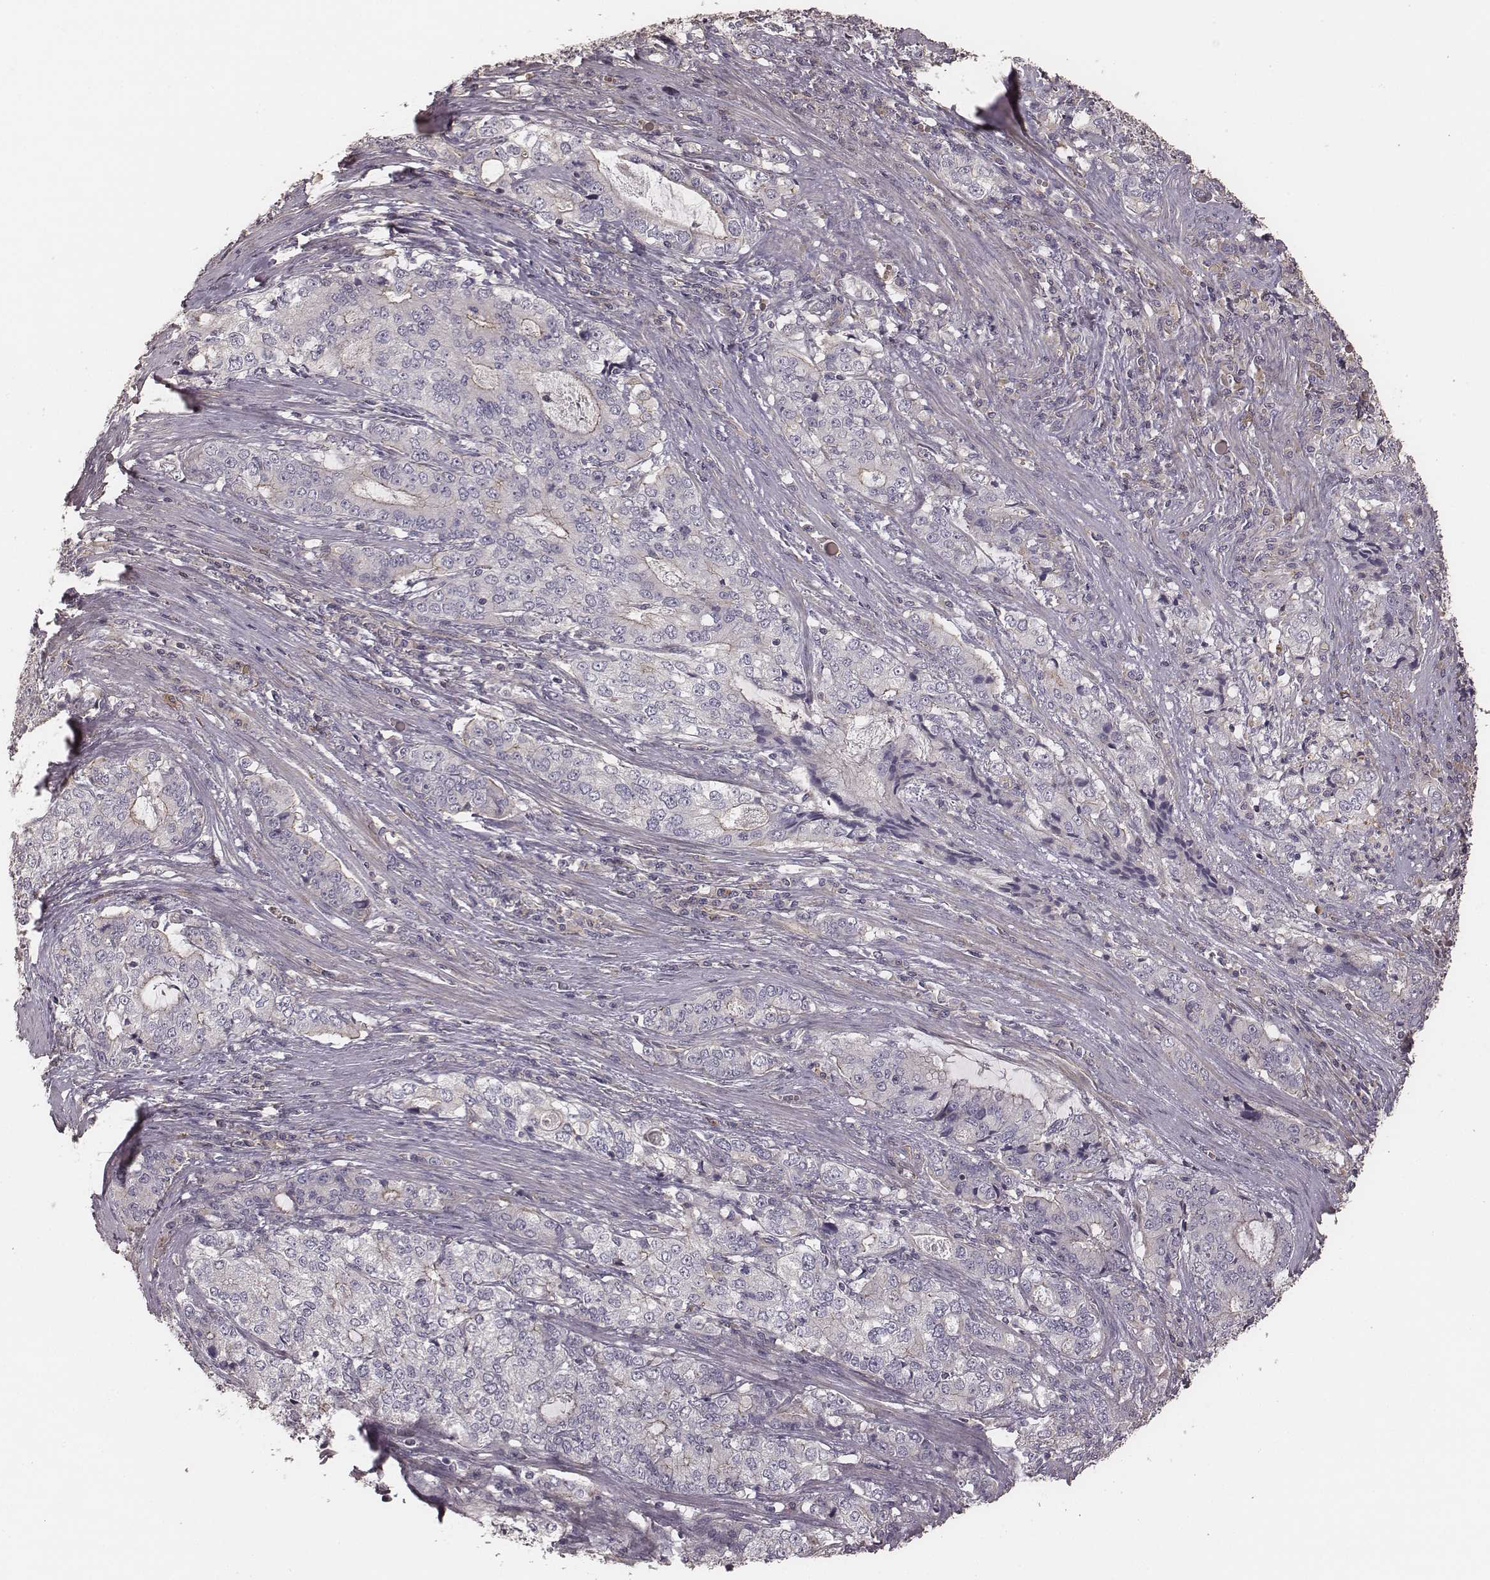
{"staining": {"intensity": "weak", "quantity": "<25%", "location": "cytoplasmic/membranous"}, "tissue": "stomach cancer", "cell_type": "Tumor cells", "image_type": "cancer", "snomed": [{"axis": "morphology", "description": "Adenocarcinoma, NOS"}, {"axis": "topography", "description": "Stomach, lower"}], "caption": "Immunohistochemistry (IHC) of human adenocarcinoma (stomach) displays no staining in tumor cells.", "gene": "OTOGL", "patient": {"sex": "female", "age": 72}}